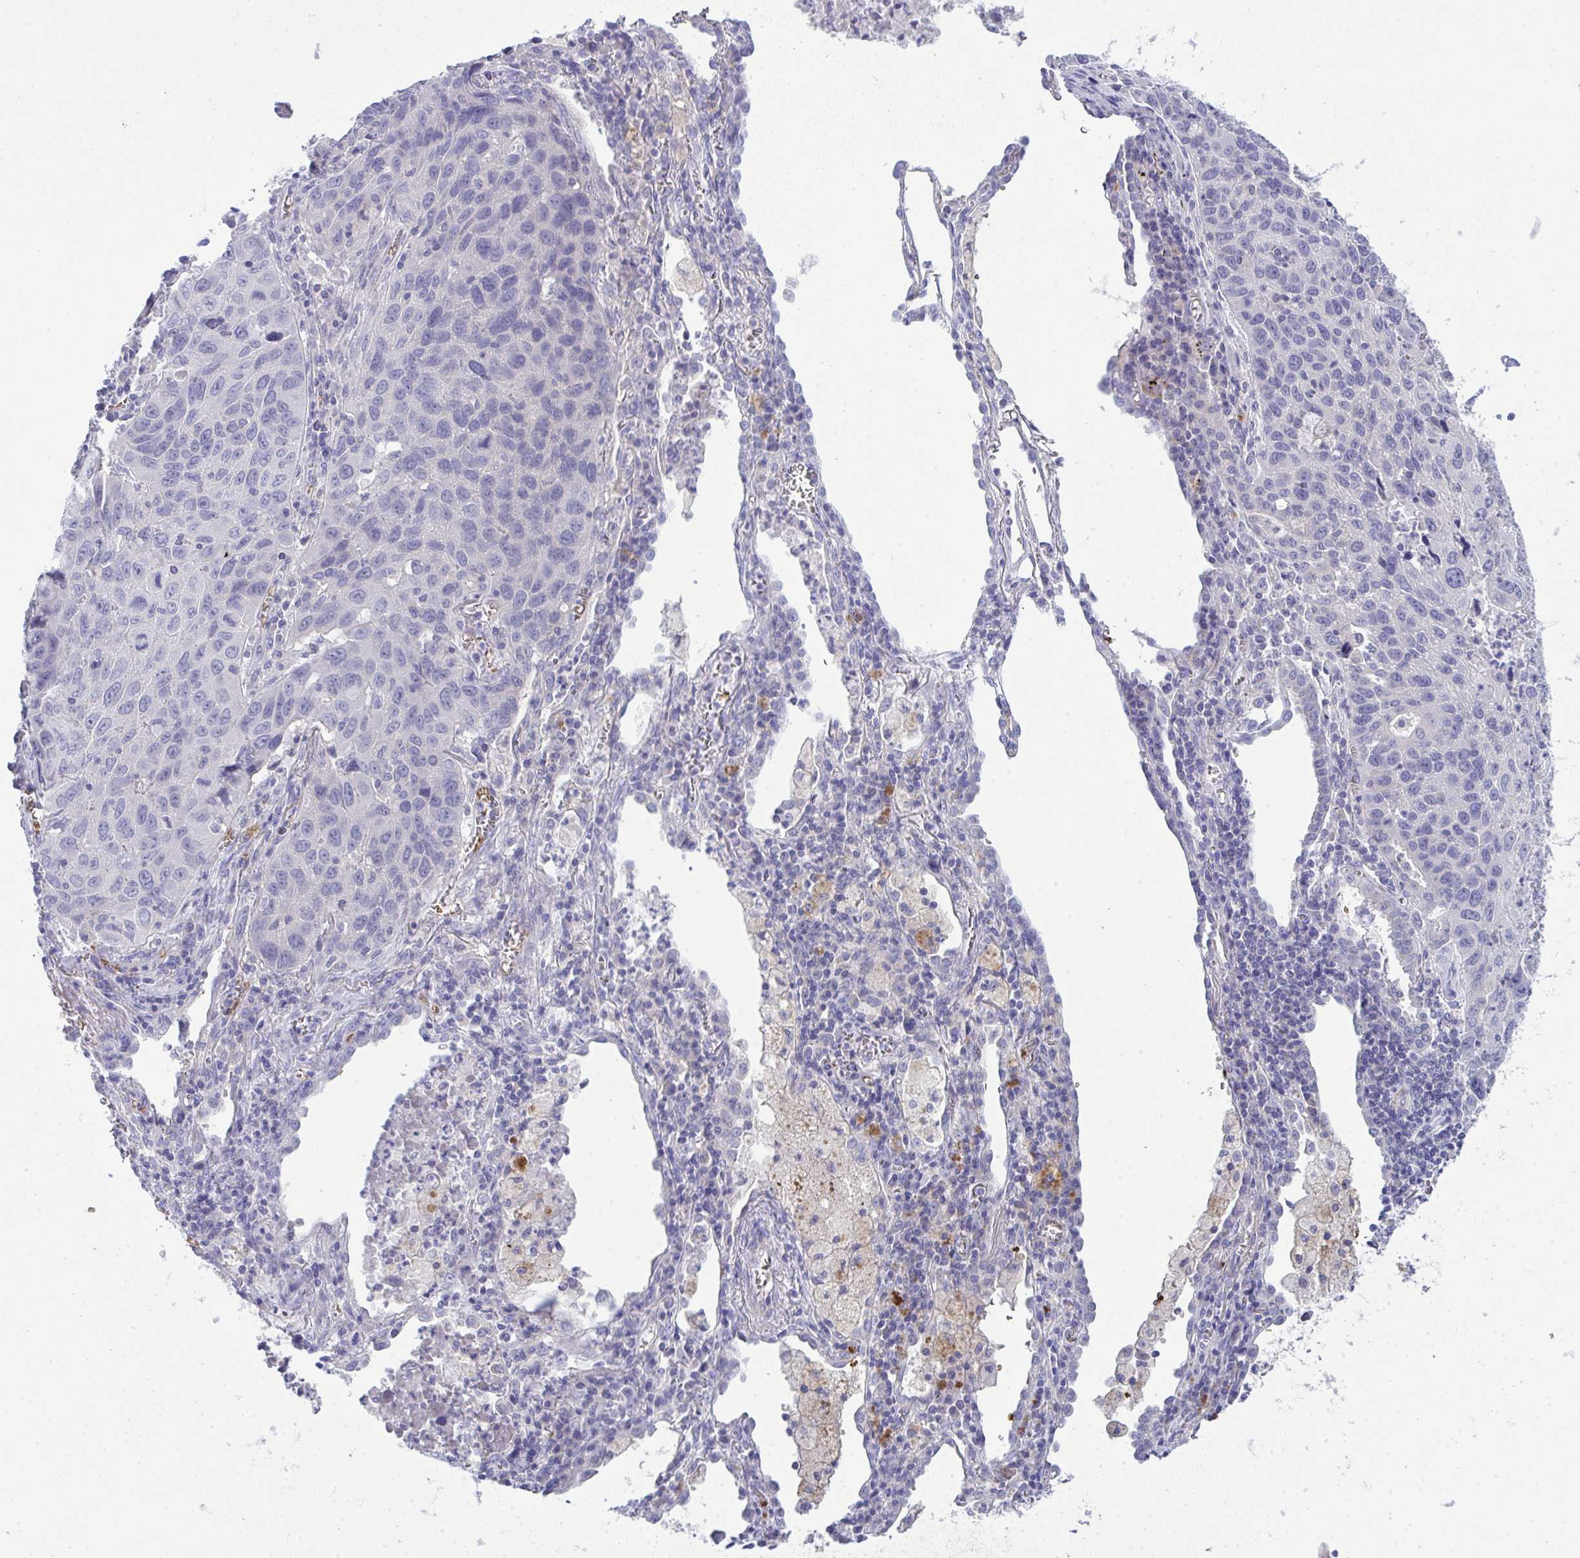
{"staining": {"intensity": "negative", "quantity": "none", "location": "none"}, "tissue": "lung cancer", "cell_type": "Tumor cells", "image_type": "cancer", "snomed": [{"axis": "morphology", "description": "Squamous cell carcinoma, NOS"}, {"axis": "topography", "description": "Lung"}], "caption": "This is an immunohistochemistry micrograph of human lung squamous cell carcinoma. There is no staining in tumor cells.", "gene": "SPTB", "patient": {"sex": "female", "age": 61}}